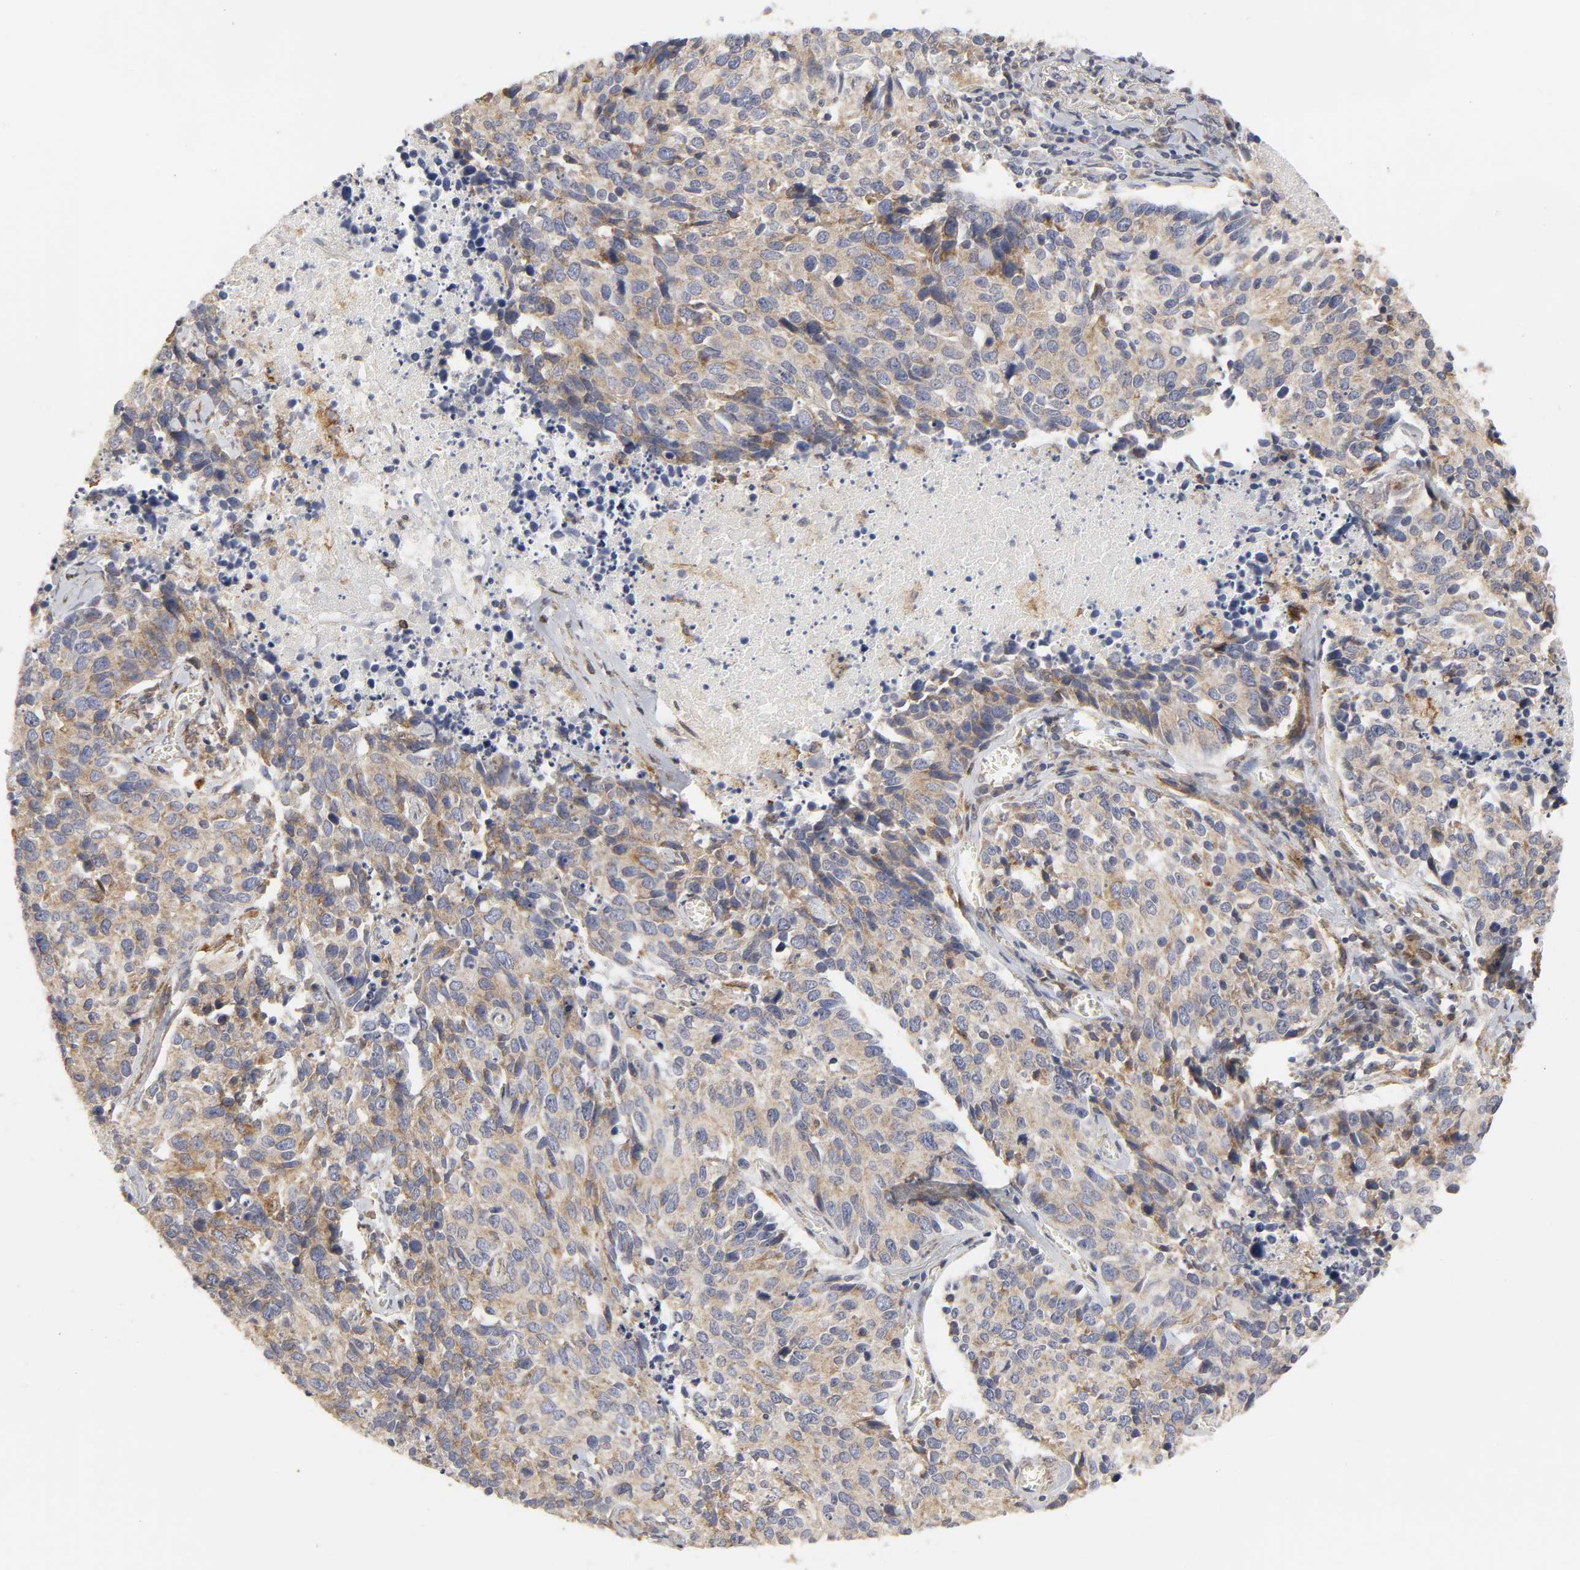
{"staining": {"intensity": "moderate", "quantity": ">75%", "location": "cytoplasmic/membranous"}, "tissue": "lung cancer", "cell_type": "Tumor cells", "image_type": "cancer", "snomed": [{"axis": "morphology", "description": "Neoplasm, malignant, NOS"}, {"axis": "topography", "description": "Lung"}], "caption": "Immunohistochemical staining of human lung neoplasm (malignant) exhibits moderate cytoplasmic/membranous protein positivity in about >75% of tumor cells.", "gene": "POR", "patient": {"sex": "female", "age": 76}}